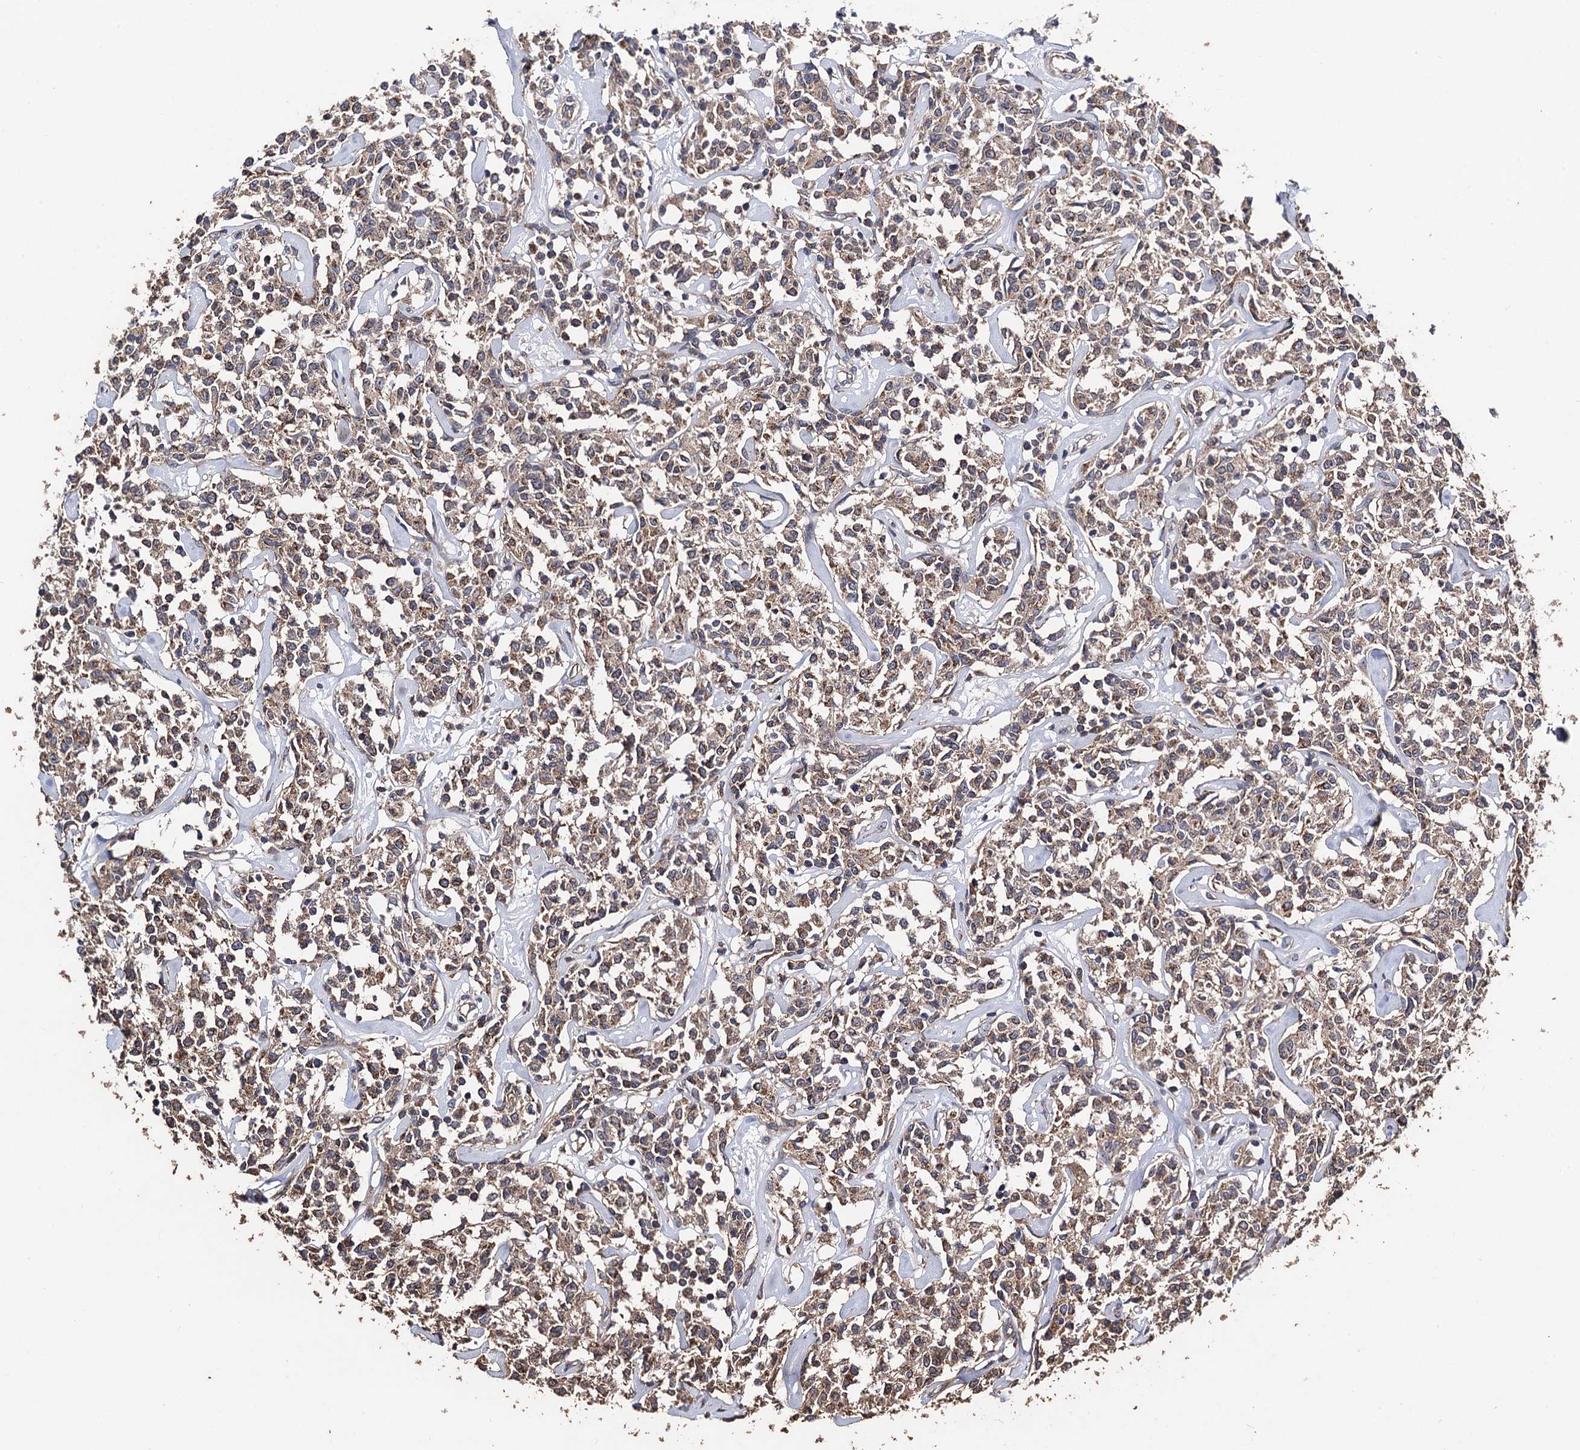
{"staining": {"intensity": "moderate", "quantity": ">75%", "location": "cytoplasmic/membranous"}, "tissue": "lymphoma", "cell_type": "Tumor cells", "image_type": "cancer", "snomed": [{"axis": "morphology", "description": "Malignant lymphoma, non-Hodgkin's type, Low grade"}, {"axis": "topography", "description": "Small intestine"}], "caption": "Protein staining of low-grade malignant lymphoma, non-Hodgkin's type tissue reveals moderate cytoplasmic/membranous staining in about >75% of tumor cells.", "gene": "PPTC7", "patient": {"sex": "female", "age": 59}}